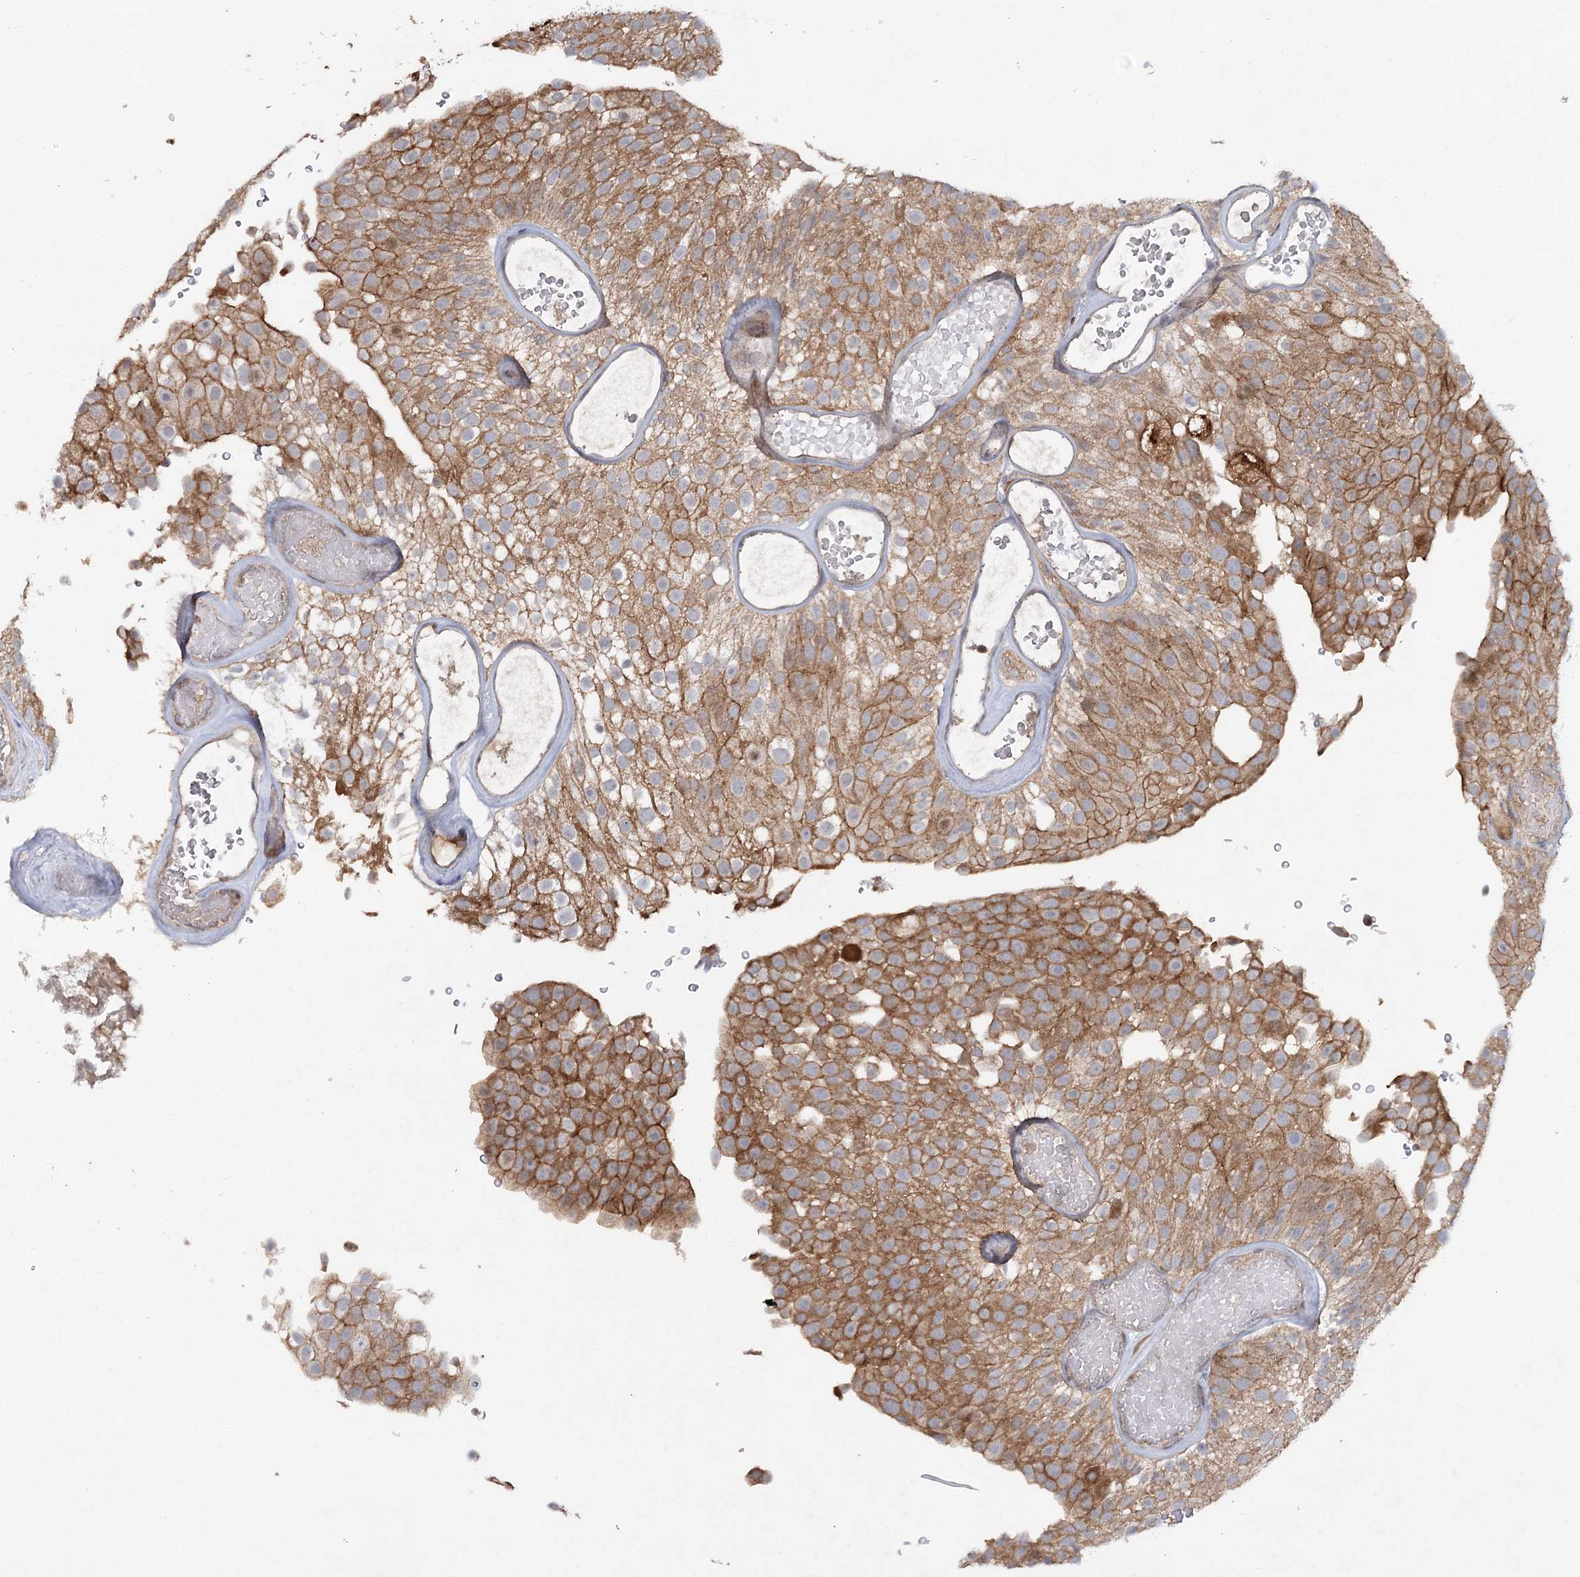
{"staining": {"intensity": "moderate", "quantity": ">75%", "location": "cytoplasmic/membranous"}, "tissue": "urothelial cancer", "cell_type": "Tumor cells", "image_type": "cancer", "snomed": [{"axis": "morphology", "description": "Urothelial carcinoma, Low grade"}, {"axis": "topography", "description": "Urinary bladder"}], "caption": "IHC of urothelial carcinoma (low-grade) displays medium levels of moderate cytoplasmic/membranous expression in approximately >75% of tumor cells.", "gene": "MAP3K13", "patient": {"sex": "male", "age": 78}}